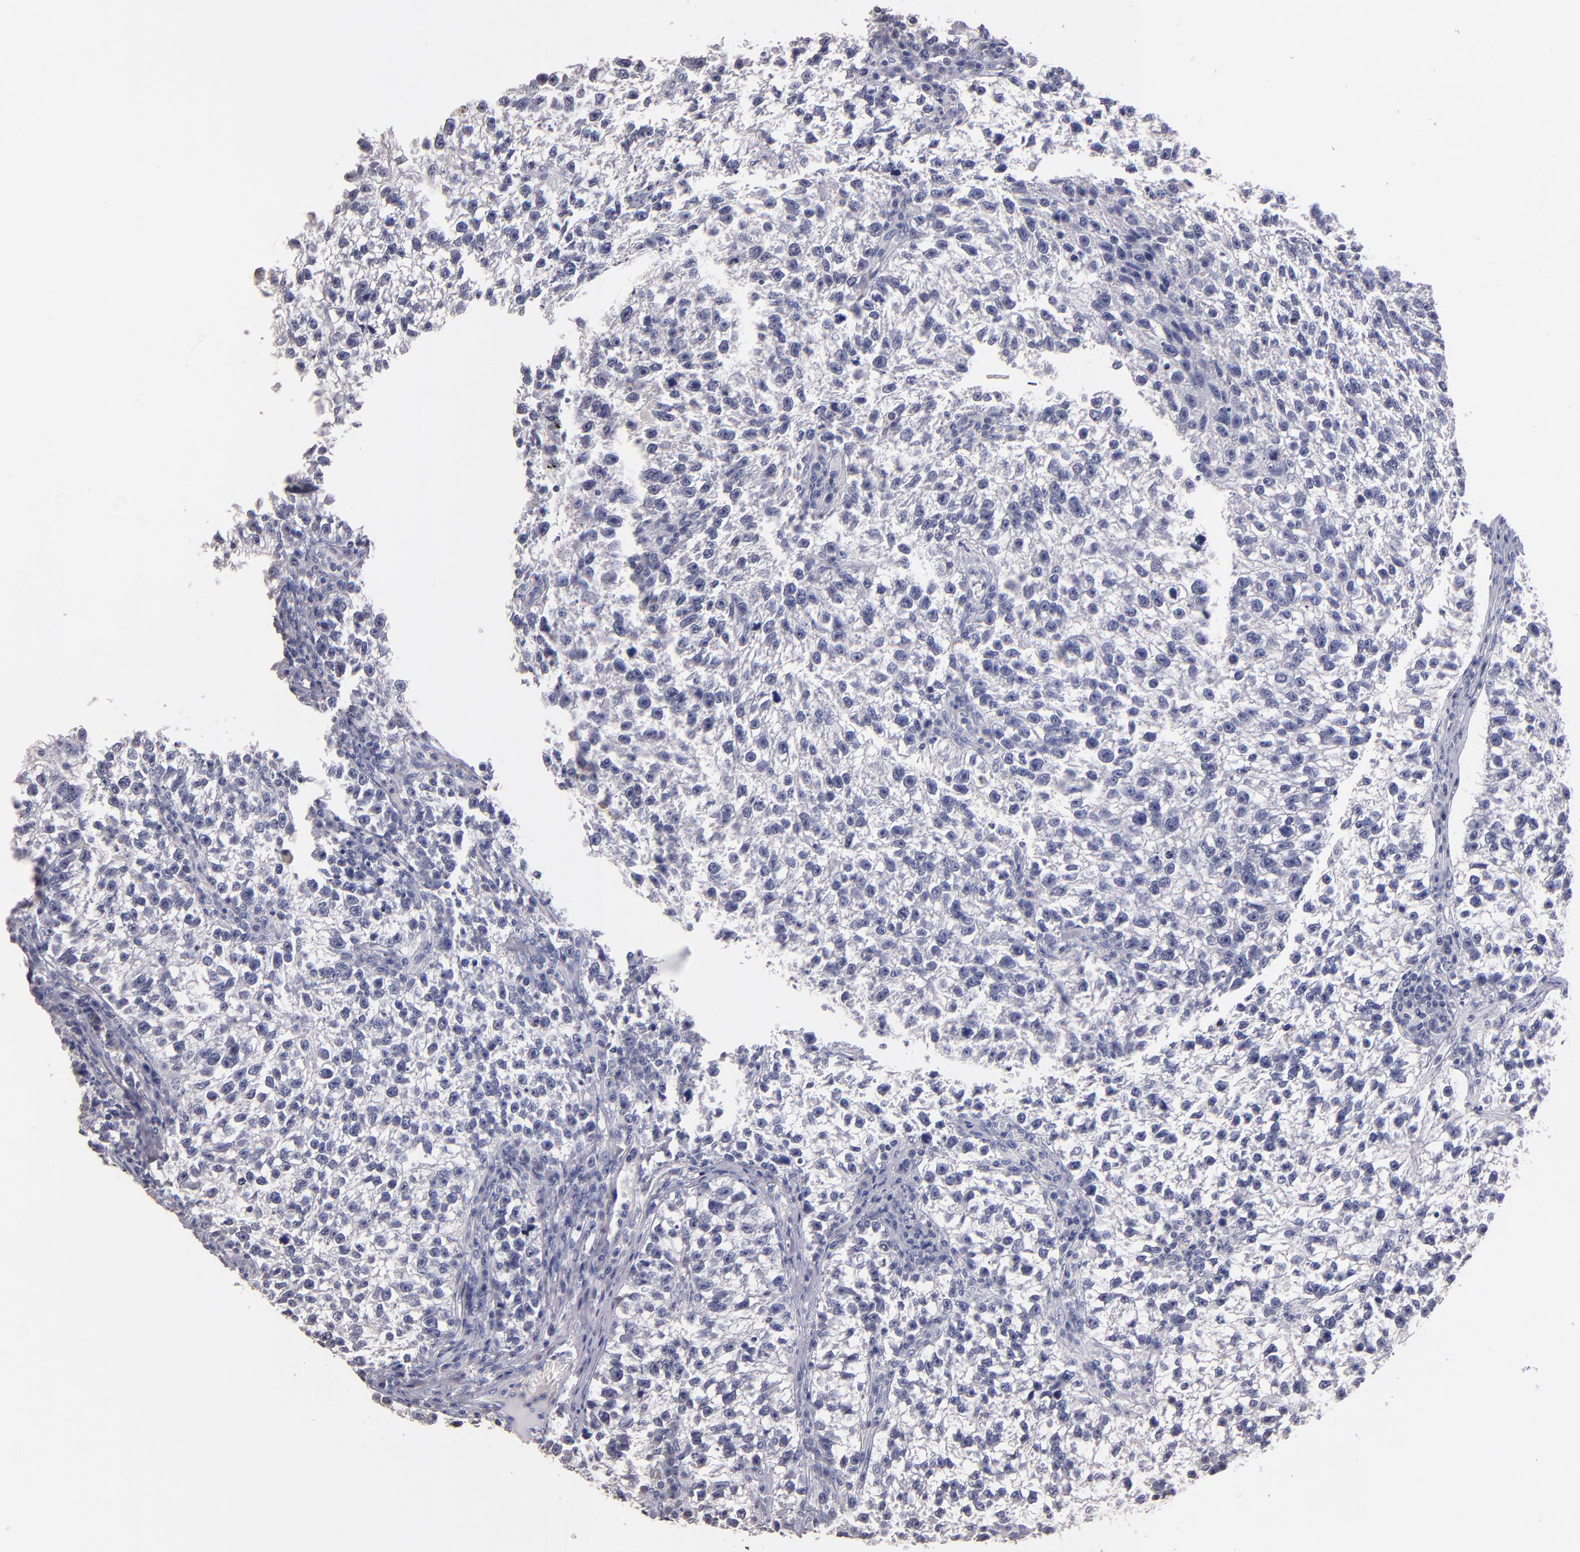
{"staining": {"intensity": "negative", "quantity": "none", "location": "none"}, "tissue": "testis cancer", "cell_type": "Tumor cells", "image_type": "cancer", "snomed": [{"axis": "morphology", "description": "Seminoma, NOS"}, {"axis": "topography", "description": "Testis"}], "caption": "Histopathology image shows no protein staining in tumor cells of seminoma (testis) tissue.", "gene": "SOX10", "patient": {"sex": "male", "age": 38}}